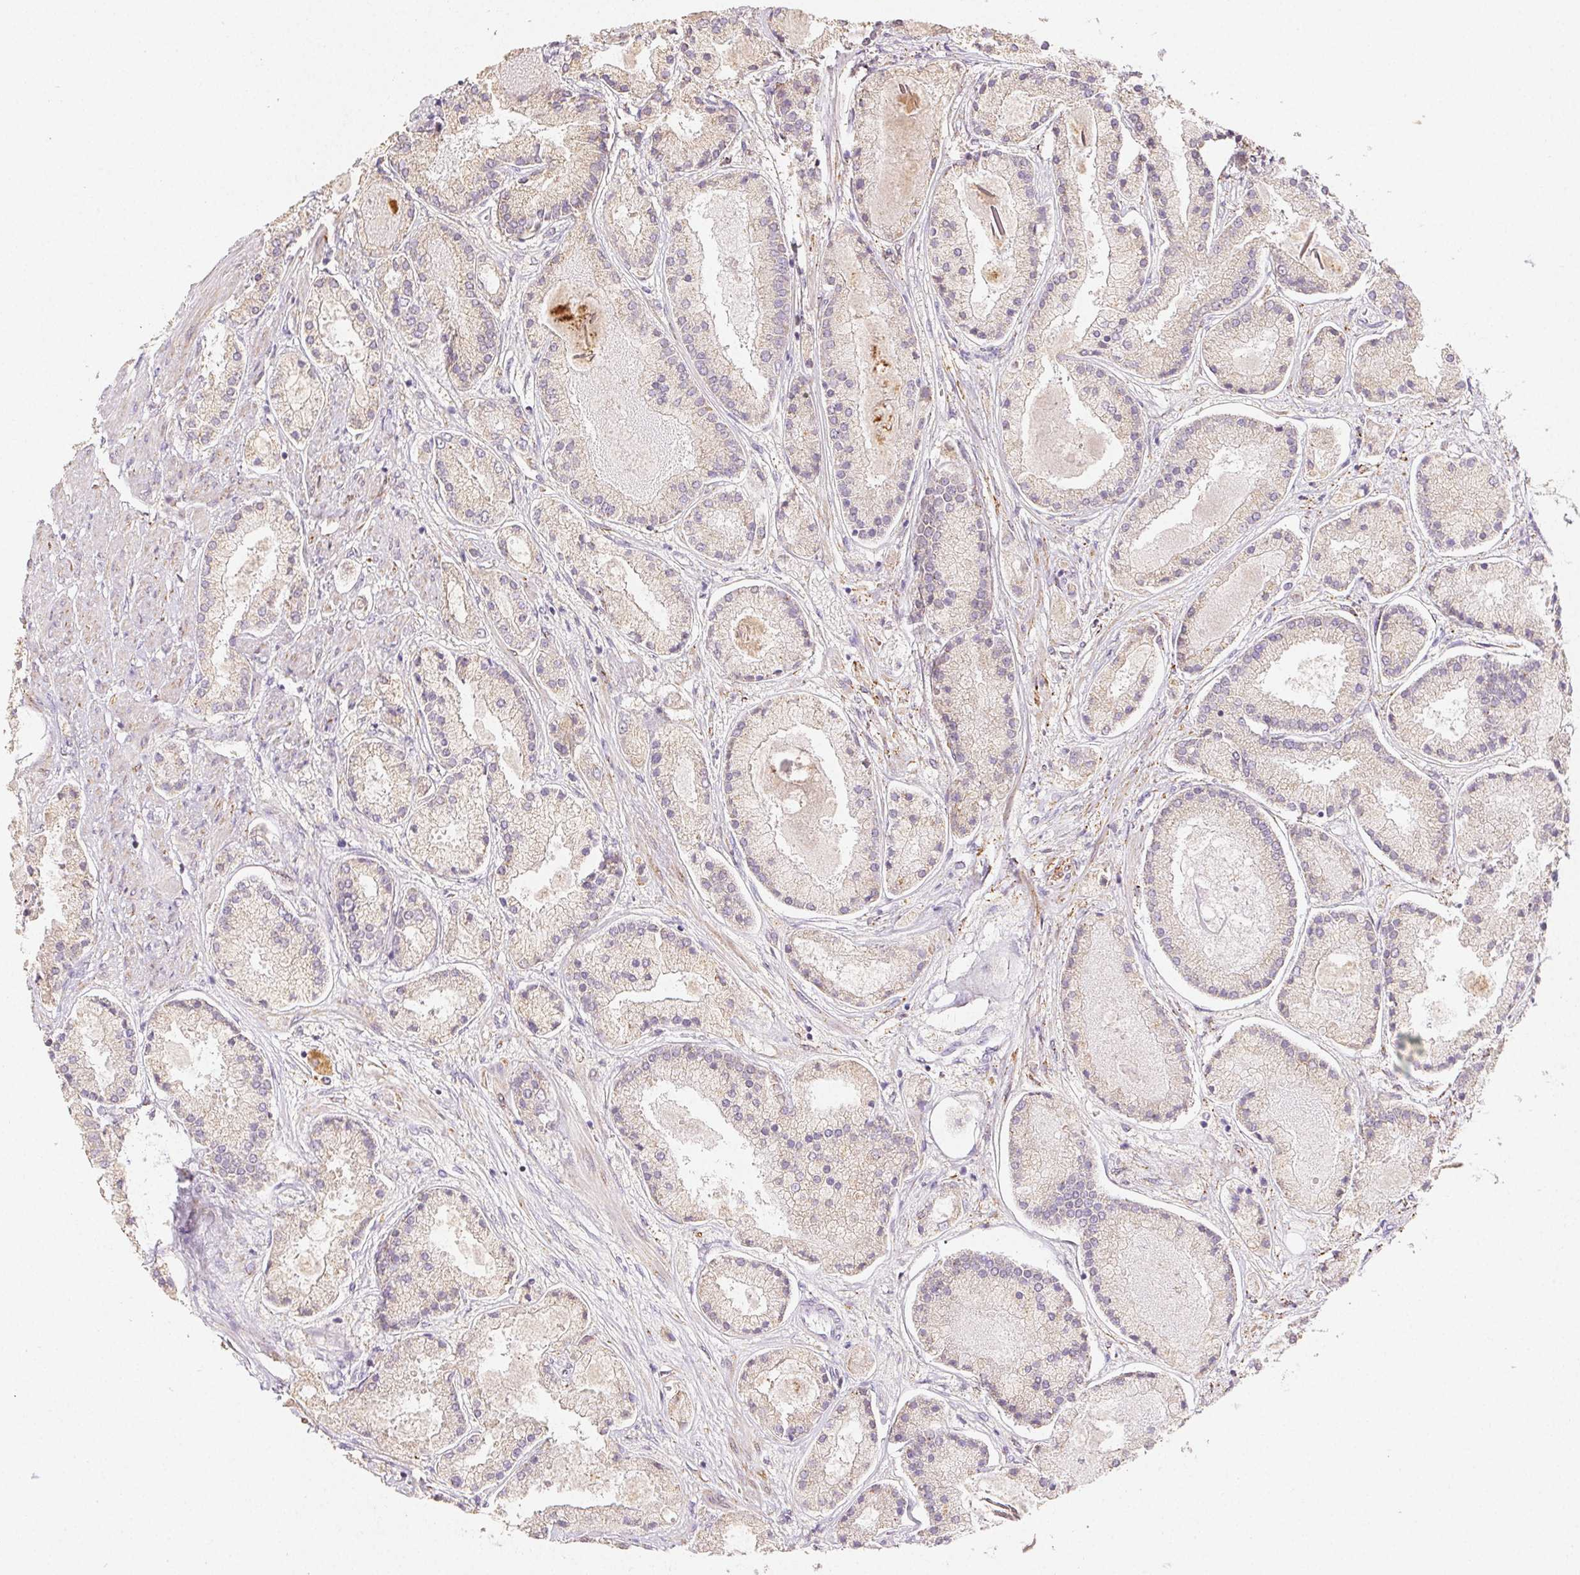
{"staining": {"intensity": "weak", "quantity": "<25%", "location": "cytoplasmic/membranous"}, "tissue": "prostate cancer", "cell_type": "Tumor cells", "image_type": "cancer", "snomed": [{"axis": "morphology", "description": "Adenocarcinoma, High grade"}, {"axis": "topography", "description": "Prostate"}], "caption": "Immunohistochemistry (IHC) of human adenocarcinoma (high-grade) (prostate) demonstrates no expression in tumor cells.", "gene": "ACVR1B", "patient": {"sex": "male", "age": 67}}